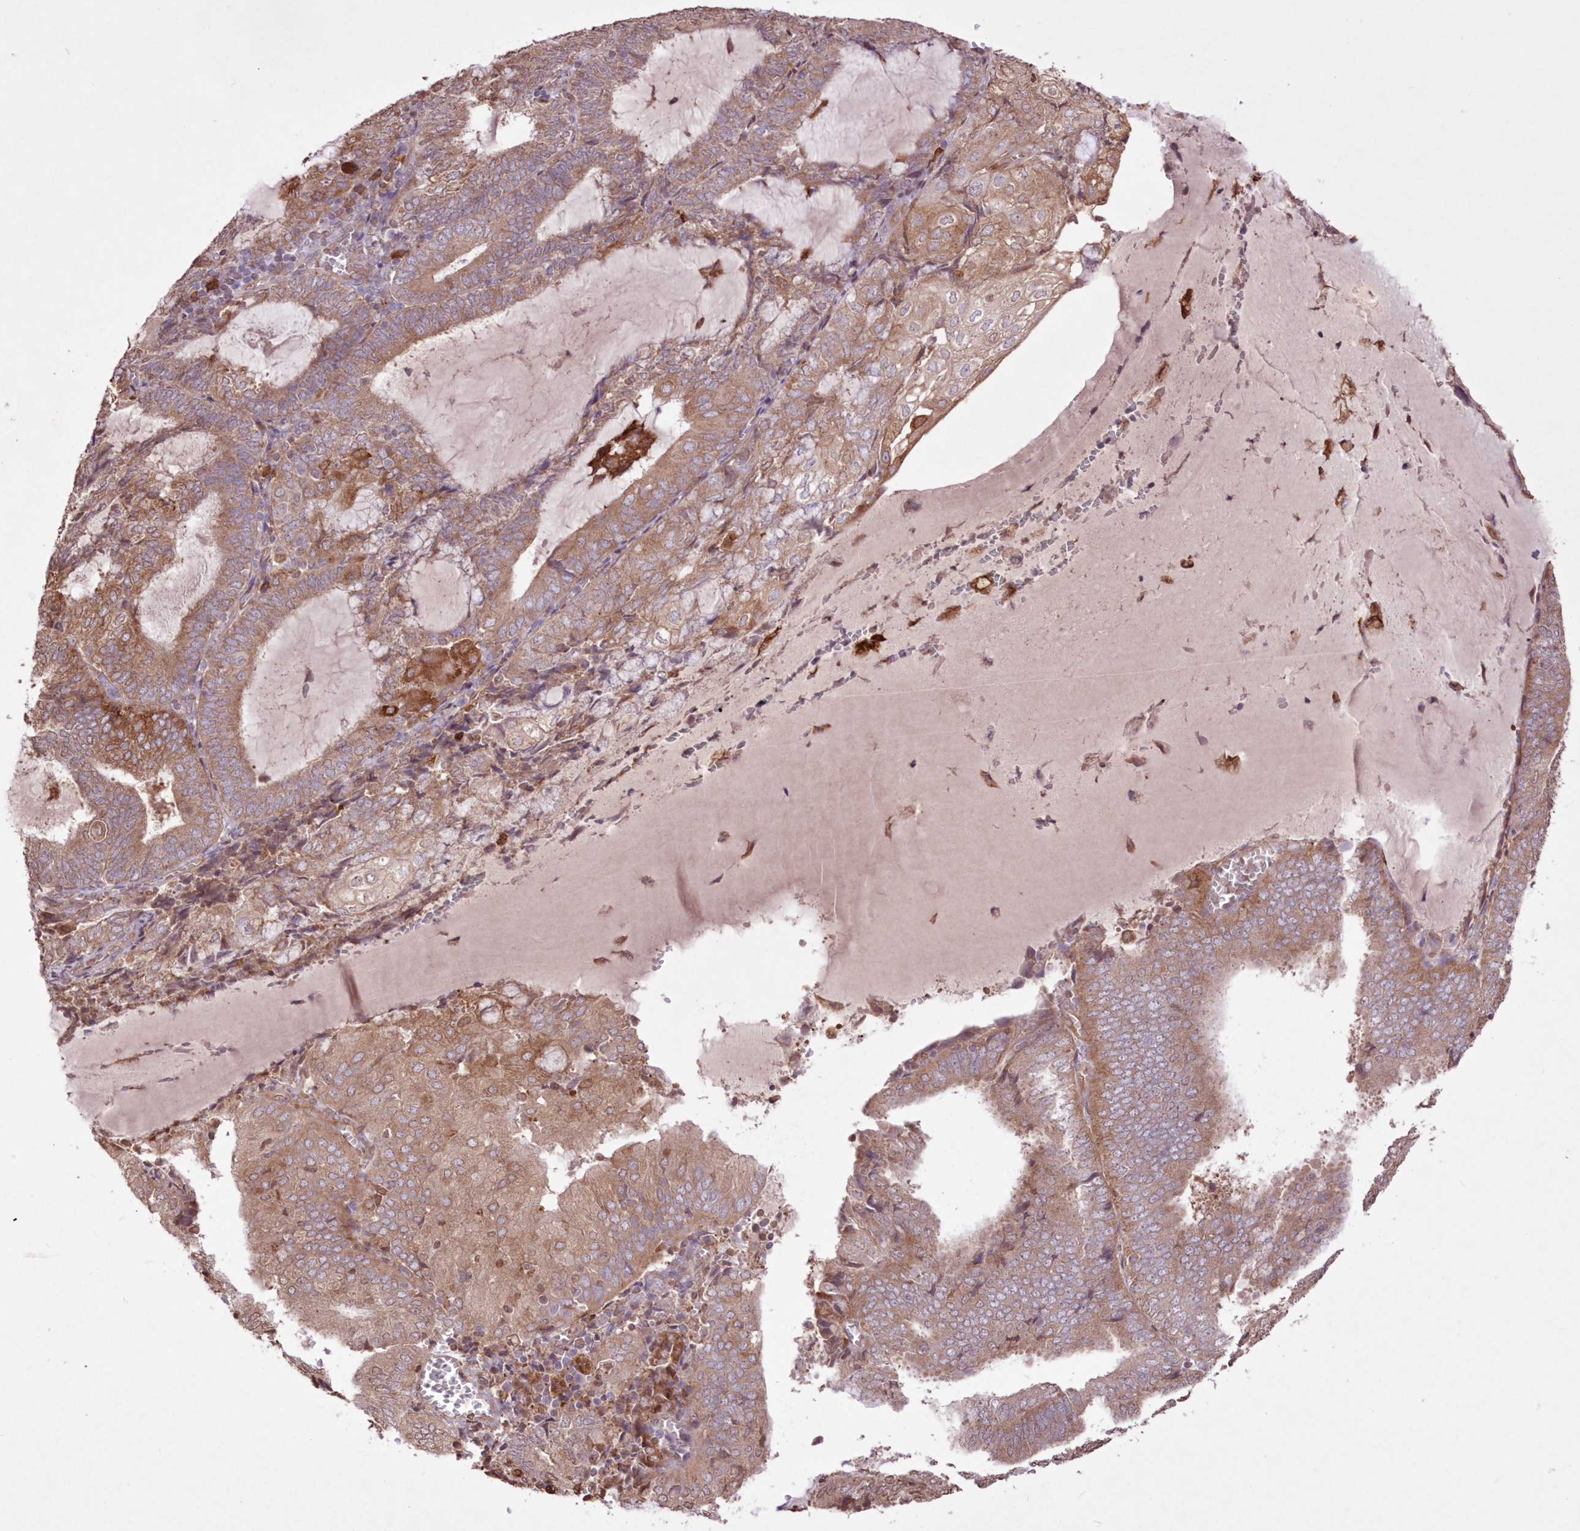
{"staining": {"intensity": "moderate", "quantity": ">75%", "location": "cytoplasmic/membranous"}, "tissue": "endometrial cancer", "cell_type": "Tumor cells", "image_type": "cancer", "snomed": [{"axis": "morphology", "description": "Adenocarcinoma, NOS"}, {"axis": "topography", "description": "Endometrium"}], "caption": "Human endometrial adenocarcinoma stained for a protein (brown) displays moderate cytoplasmic/membranous positive expression in about >75% of tumor cells.", "gene": "FCHO2", "patient": {"sex": "female", "age": 81}}